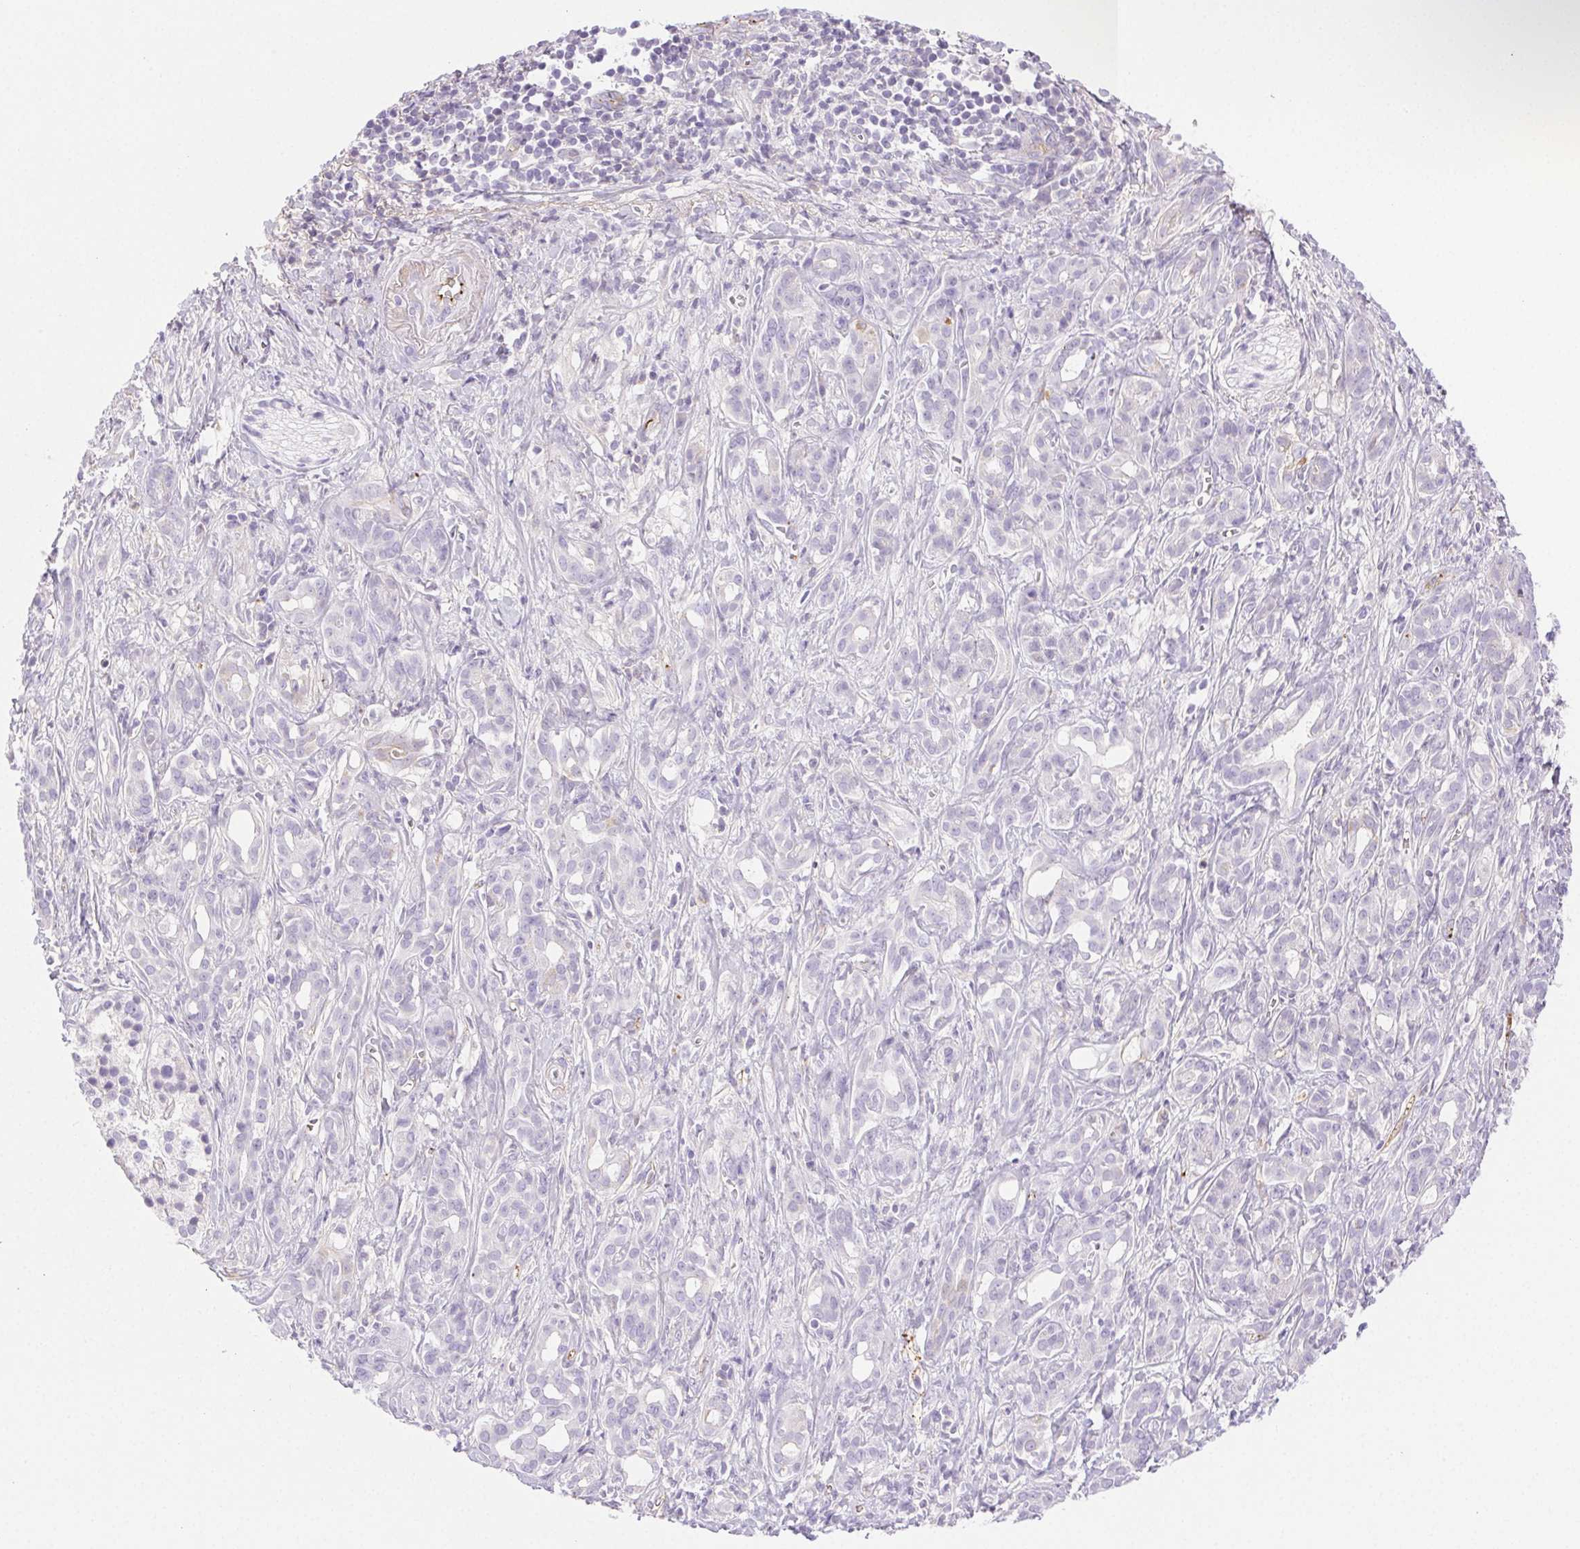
{"staining": {"intensity": "negative", "quantity": "none", "location": "none"}, "tissue": "pancreatic cancer", "cell_type": "Tumor cells", "image_type": "cancer", "snomed": [{"axis": "morphology", "description": "Adenocarcinoma, NOS"}, {"axis": "topography", "description": "Pancreas"}], "caption": "Pancreatic cancer (adenocarcinoma) stained for a protein using immunohistochemistry demonstrates no staining tumor cells.", "gene": "FGA", "patient": {"sex": "male", "age": 61}}